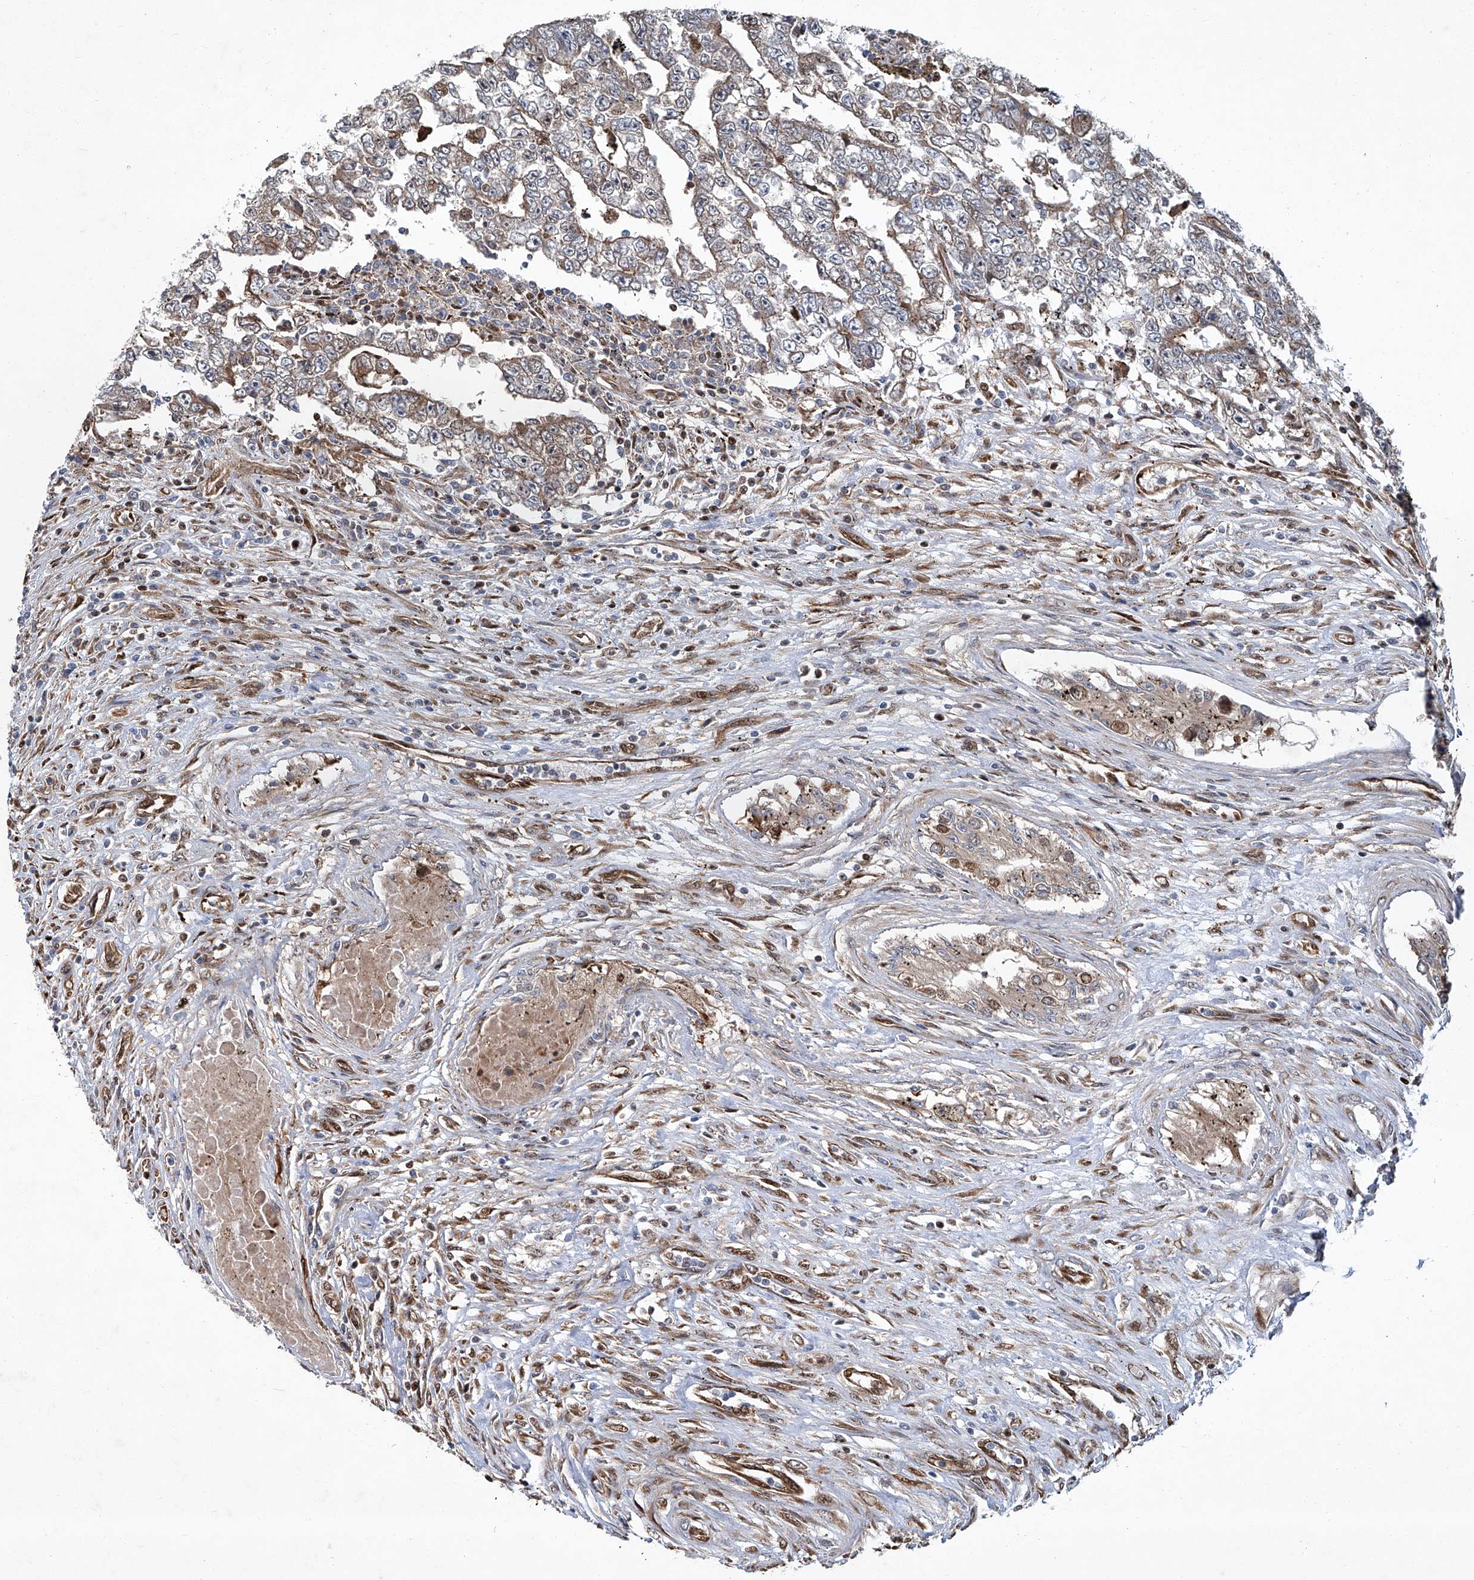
{"staining": {"intensity": "weak", "quantity": "25%-75%", "location": "cytoplasmic/membranous"}, "tissue": "testis cancer", "cell_type": "Tumor cells", "image_type": "cancer", "snomed": [{"axis": "morphology", "description": "Carcinoma, Embryonal, NOS"}, {"axis": "topography", "description": "Testis"}], "caption": "Protein analysis of testis embryonal carcinoma tissue reveals weak cytoplasmic/membranous expression in approximately 25%-75% of tumor cells. (IHC, brightfield microscopy, high magnification).", "gene": "GPR132", "patient": {"sex": "male", "age": 25}}